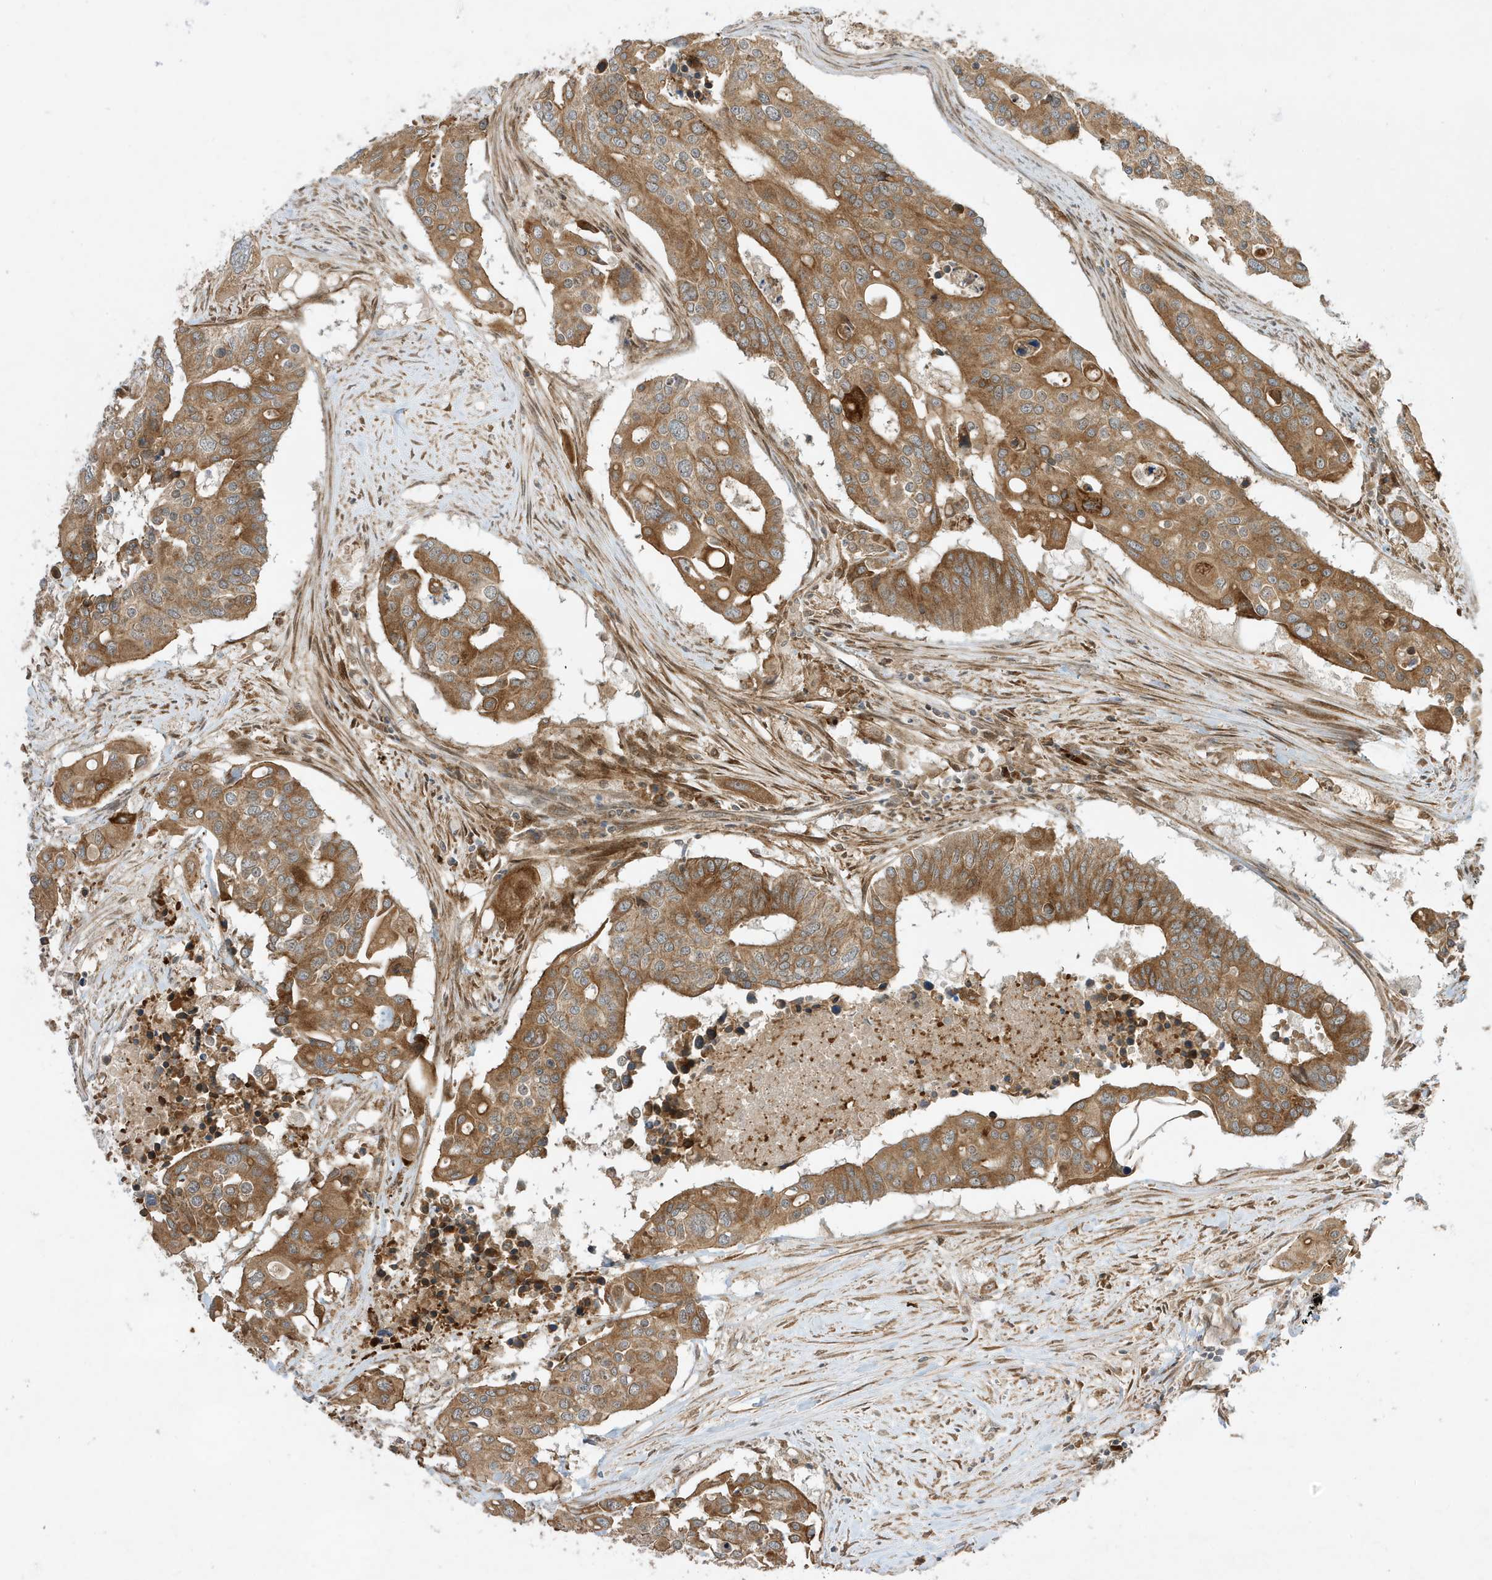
{"staining": {"intensity": "moderate", "quantity": ">75%", "location": "cytoplasmic/membranous"}, "tissue": "colorectal cancer", "cell_type": "Tumor cells", "image_type": "cancer", "snomed": [{"axis": "morphology", "description": "Adenocarcinoma, NOS"}, {"axis": "topography", "description": "Colon"}], "caption": "A histopathology image showing moderate cytoplasmic/membranous expression in about >75% of tumor cells in colorectal cancer (adenocarcinoma), as visualized by brown immunohistochemical staining.", "gene": "SCARF2", "patient": {"sex": "male", "age": 77}}